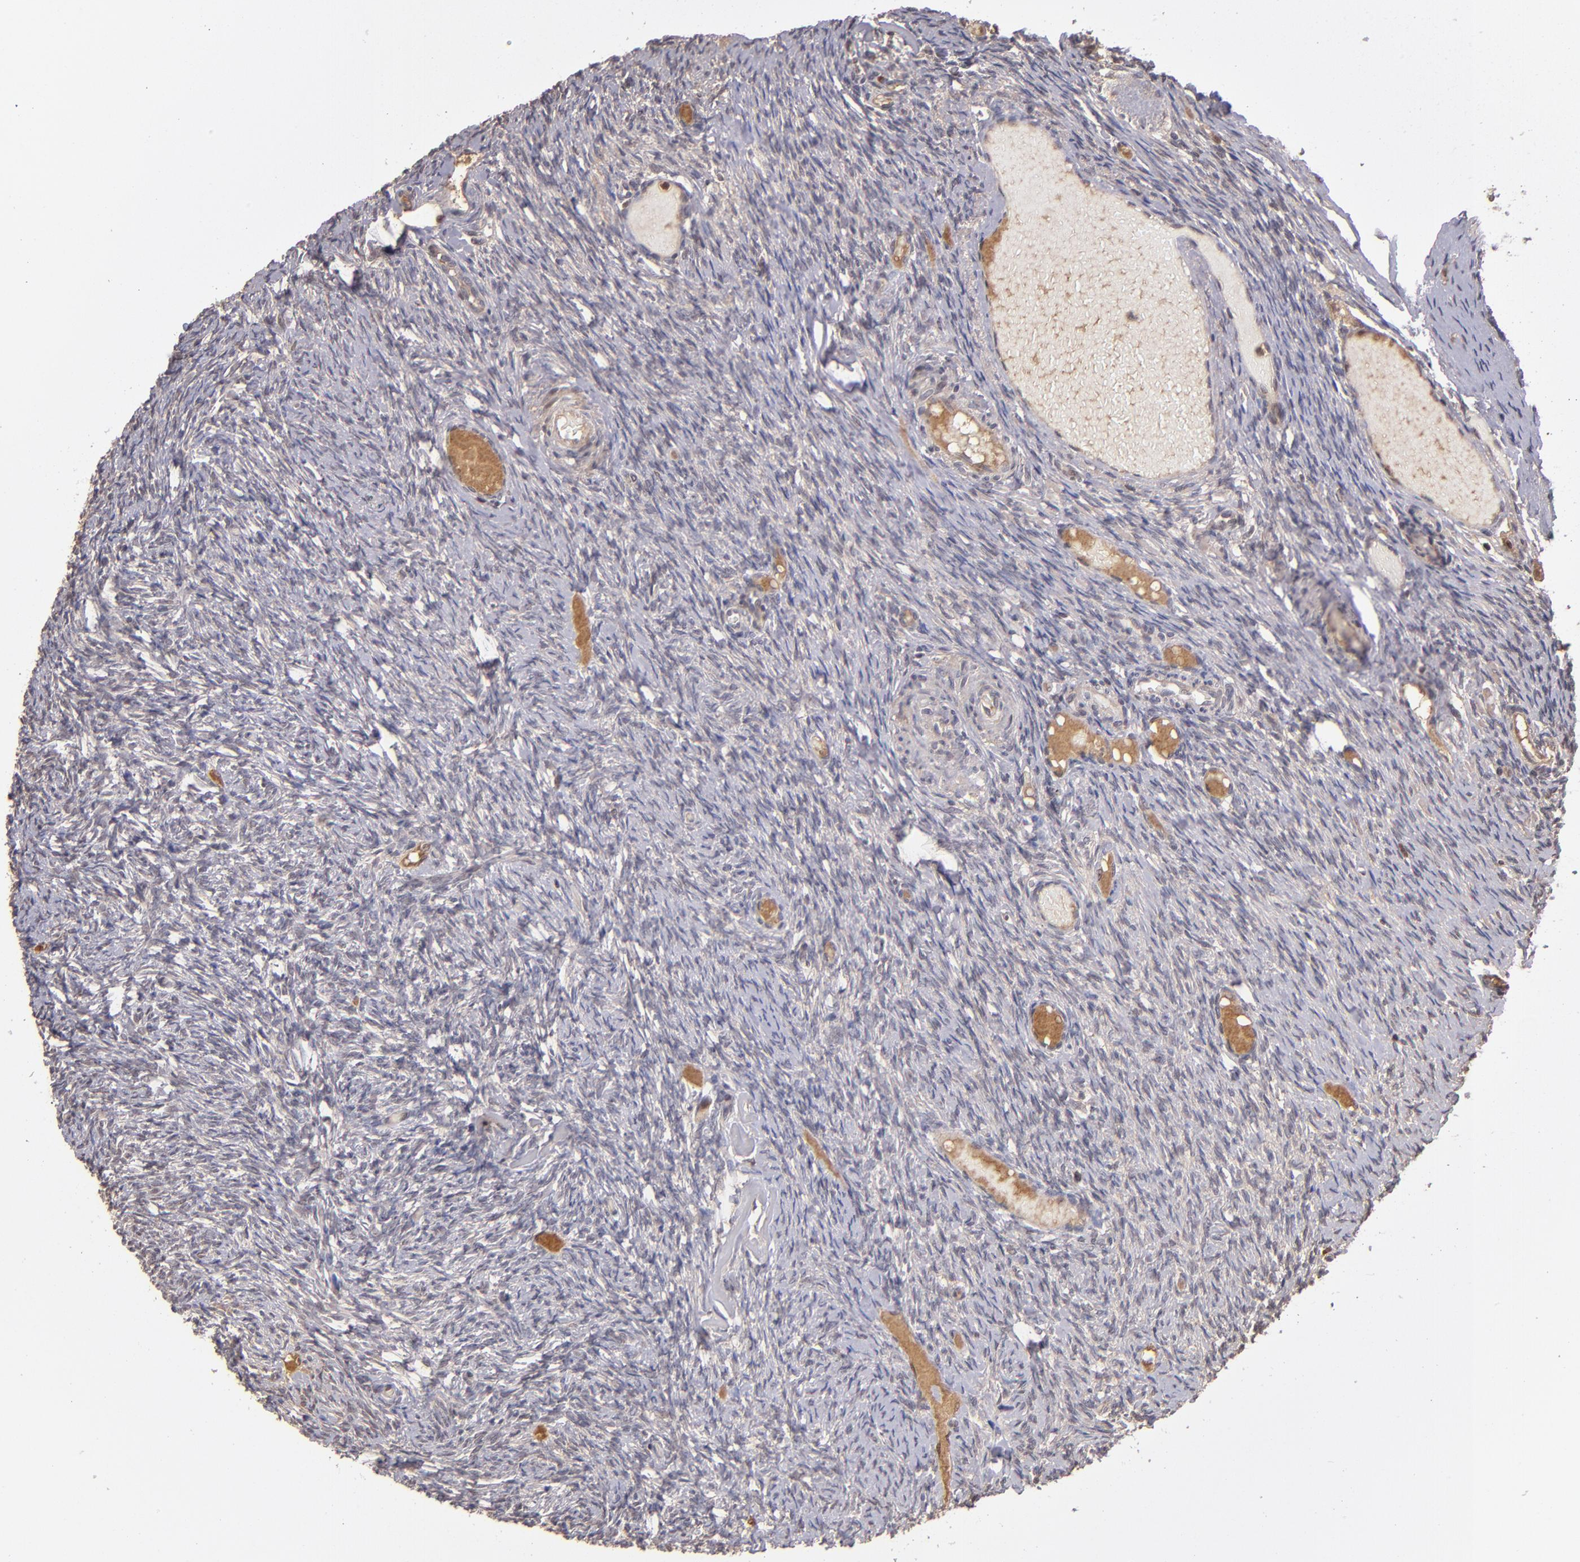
{"staining": {"intensity": "weak", "quantity": "25%-75%", "location": "nuclear"}, "tissue": "ovary", "cell_type": "Ovarian stroma cells", "image_type": "normal", "snomed": [{"axis": "morphology", "description": "Normal tissue, NOS"}, {"axis": "topography", "description": "Ovary"}], "caption": "Brown immunohistochemical staining in unremarkable human ovary exhibits weak nuclear staining in approximately 25%-75% of ovarian stroma cells.", "gene": "ABHD12B", "patient": {"sex": "female", "age": 60}}